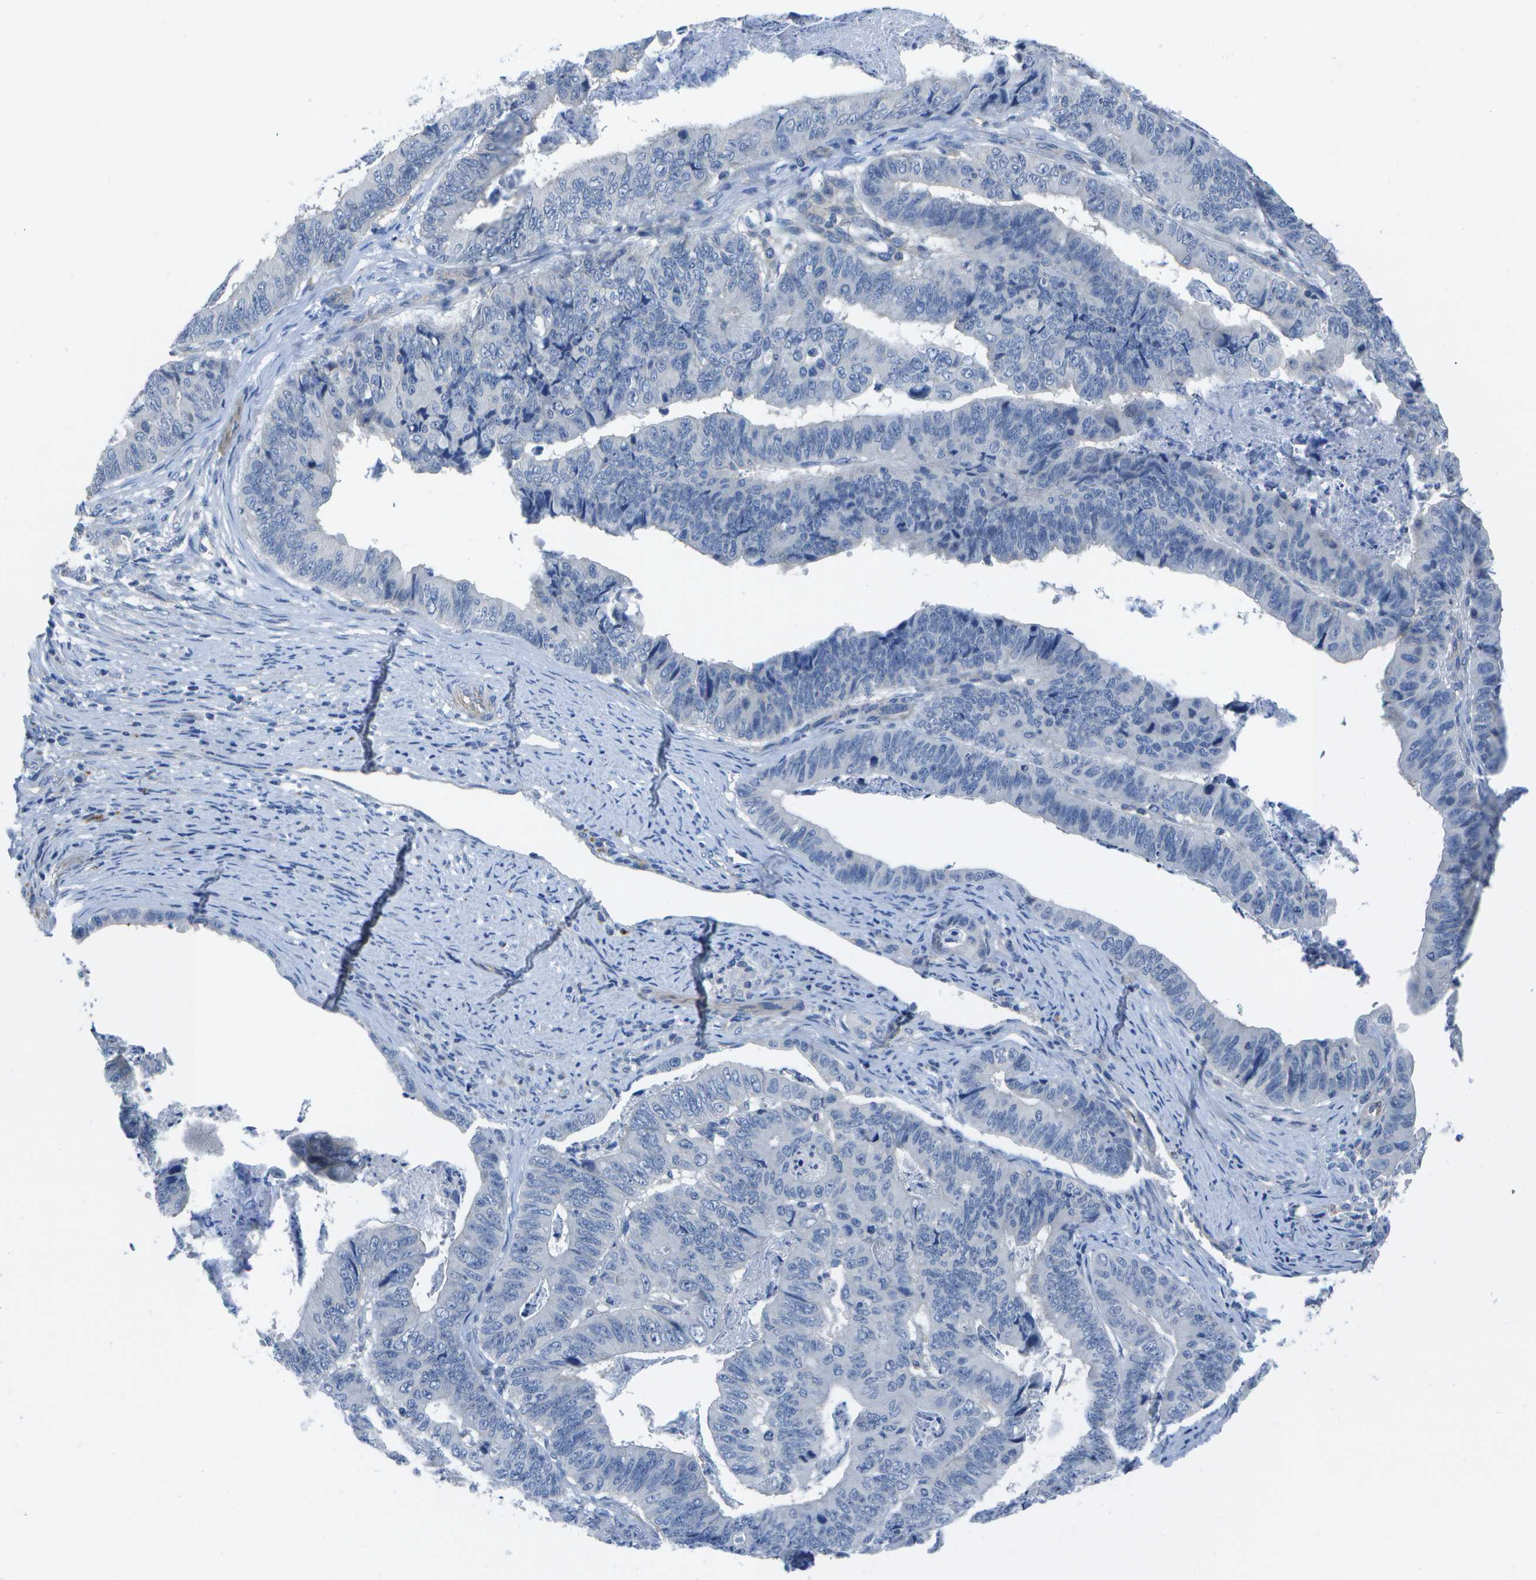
{"staining": {"intensity": "negative", "quantity": "none", "location": "none"}, "tissue": "stomach cancer", "cell_type": "Tumor cells", "image_type": "cancer", "snomed": [{"axis": "morphology", "description": "Adenocarcinoma, NOS"}, {"axis": "topography", "description": "Stomach, lower"}], "caption": "Tumor cells are negative for brown protein staining in adenocarcinoma (stomach).", "gene": "DCT", "patient": {"sex": "male", "age": 77}}